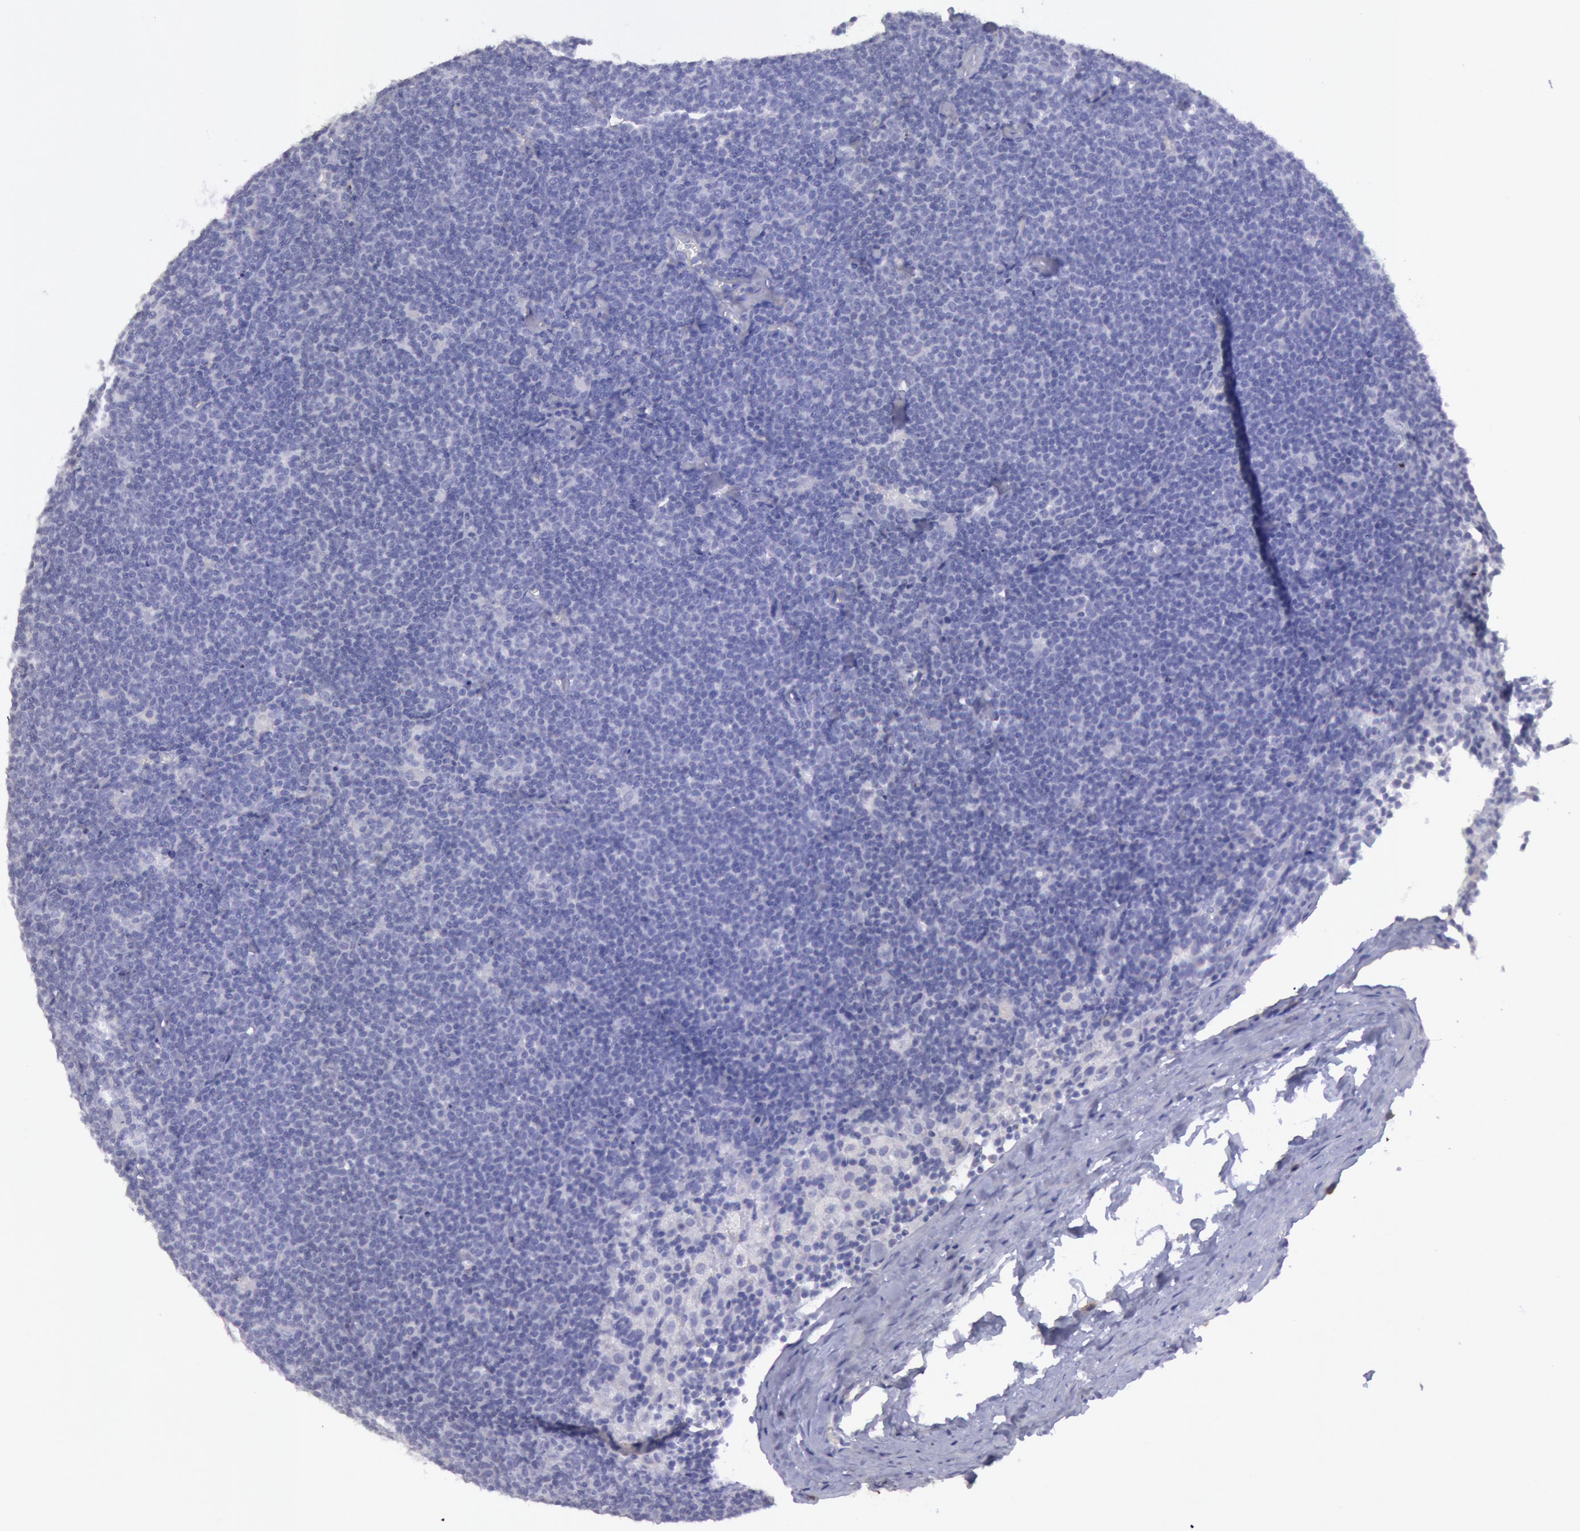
{"staining": {"intensity": "negative", "quantity": "none", "location": "none"}, "tissue": "lymphoma", "cell_type": "Tumor cells", "image_type": "cancer", "snomed": [{"axis": "morphology", "description": "Malignant lymphoma, non-Hodgkin's type, Low grade"}, {"axis": "topography", "description": "Lymph node"}], "caption": "Tumor cells show no significant protein positivity in lymphoma.", "gene": "MYH7", "patient": {"sex": "male", "age": 65}}